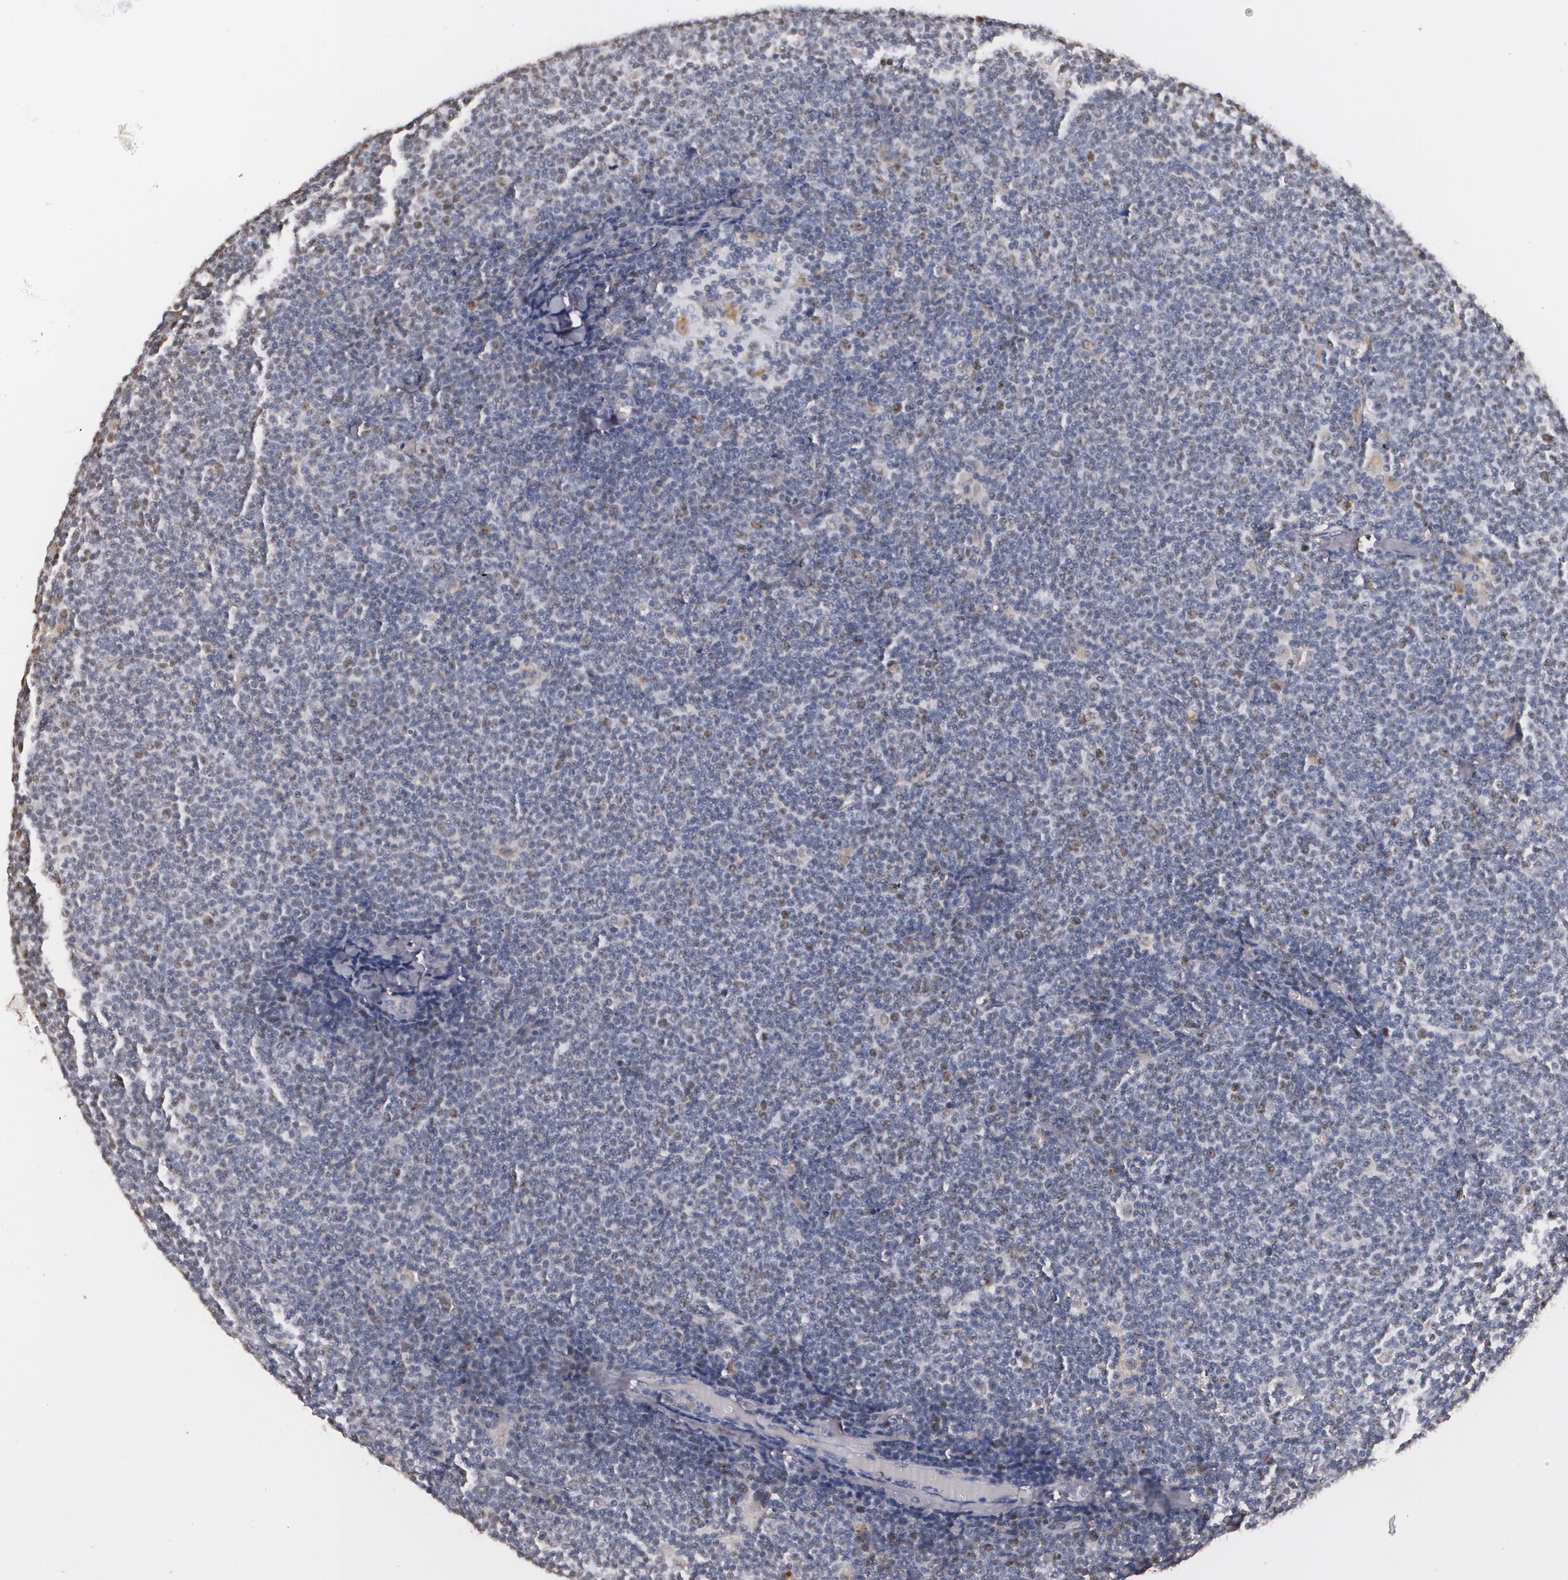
{"staining": {"intensity": "weak", "quantity": "25%-75%", "location": "nuclear"}, "tissue": "lymphoma", "cell_type": "Tumor cells", "image_type": "cancer", "snomed": [{"axis": "morphology", "description": "Malignant lymphoma, non-Hodgkin's type, Low grade"}, {"axis": "topography", "description": "Lymph node"}], "caption": "A brown stain shows weak nuclear expression of a protein in human low-grade malignant lymphoma, non-Hodgkin's type tumor cells. (DAB IHC with brightfield microscopy, high magnification).", "gene": "BRCA1", "patient": {"sex": "male", "age": 65}}